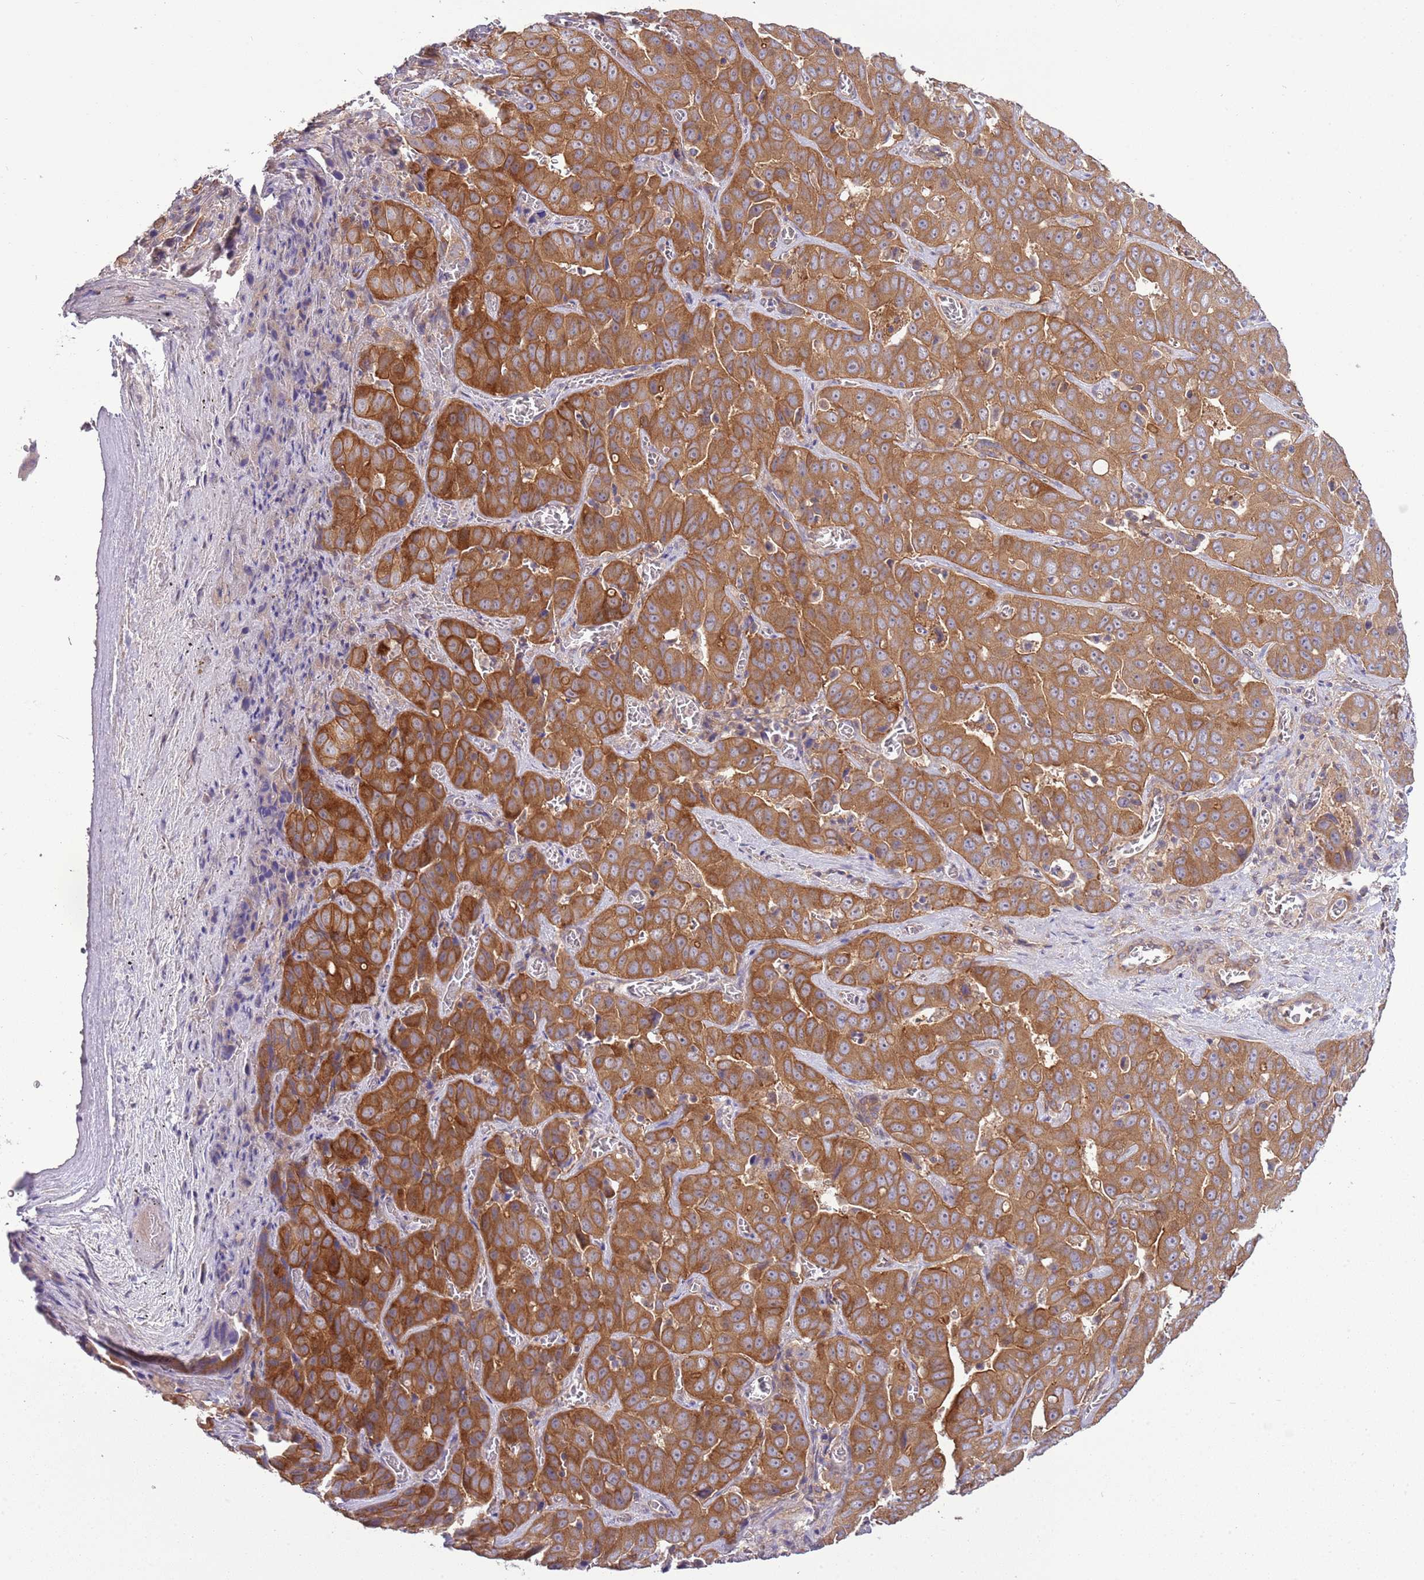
{"staining": {"intensity": "strong", "quantity": ">75%", "location": "cytoplasmic/membranous"}, "tissue": "liver cancer", "cell_type": "Tumor cells", "image_type": "cancer", "snomed": [{"axis": "morphology", "description": "Cholangiocarcinoma"}, {"axis": "topography", "description": "Liver"}], "caption": "This is a micrograph of immunohistochemistry (IHC) staining of liver cancer, which shows strong expression in the cytoplasmic/membranous of tumor cells.", "gene": "GNL1", "patient": {"sex": "female", "age": 52}}